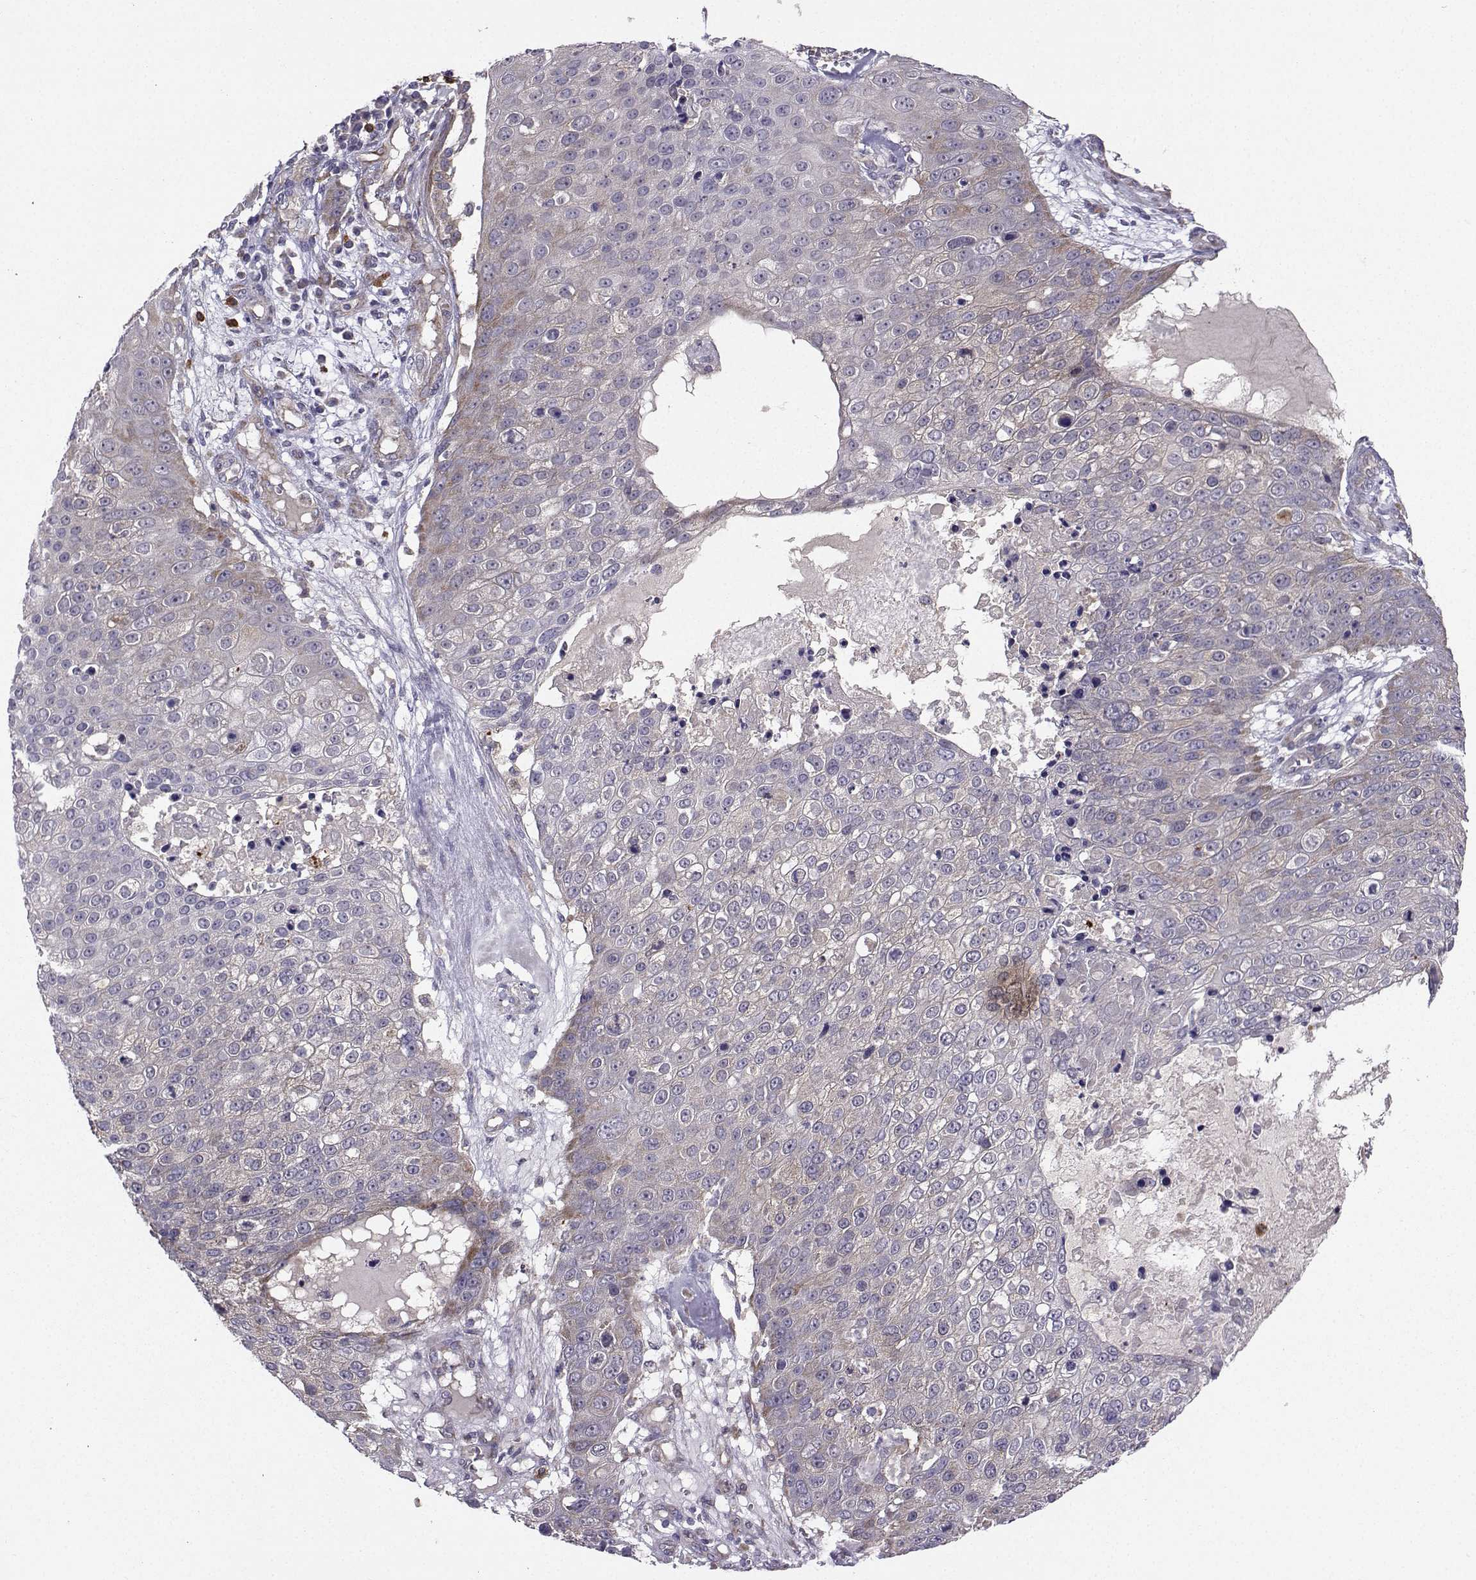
{"staining": {"intensity": "moderate", "quantity": "<25%", "location": "cytoplasmic/membranous"}, "tissue": "skin cancer", "cell_type": "Tumor cells", "image_type": "cancer", "snomed": [{"axis": "morphology", "description": "Squamous cell carcinoma, NOS"}, {"axis": "topography", "description": "Skin"}], "caption": "The micrograph exhibits a brown stain indicating the presence of a protein in the cytoplasmic/membranous of tumor cells in skin cancer (squamous cell carcinoma).", "gene": "STXBP5", "patient": {"sex": "male", "age": 71}}